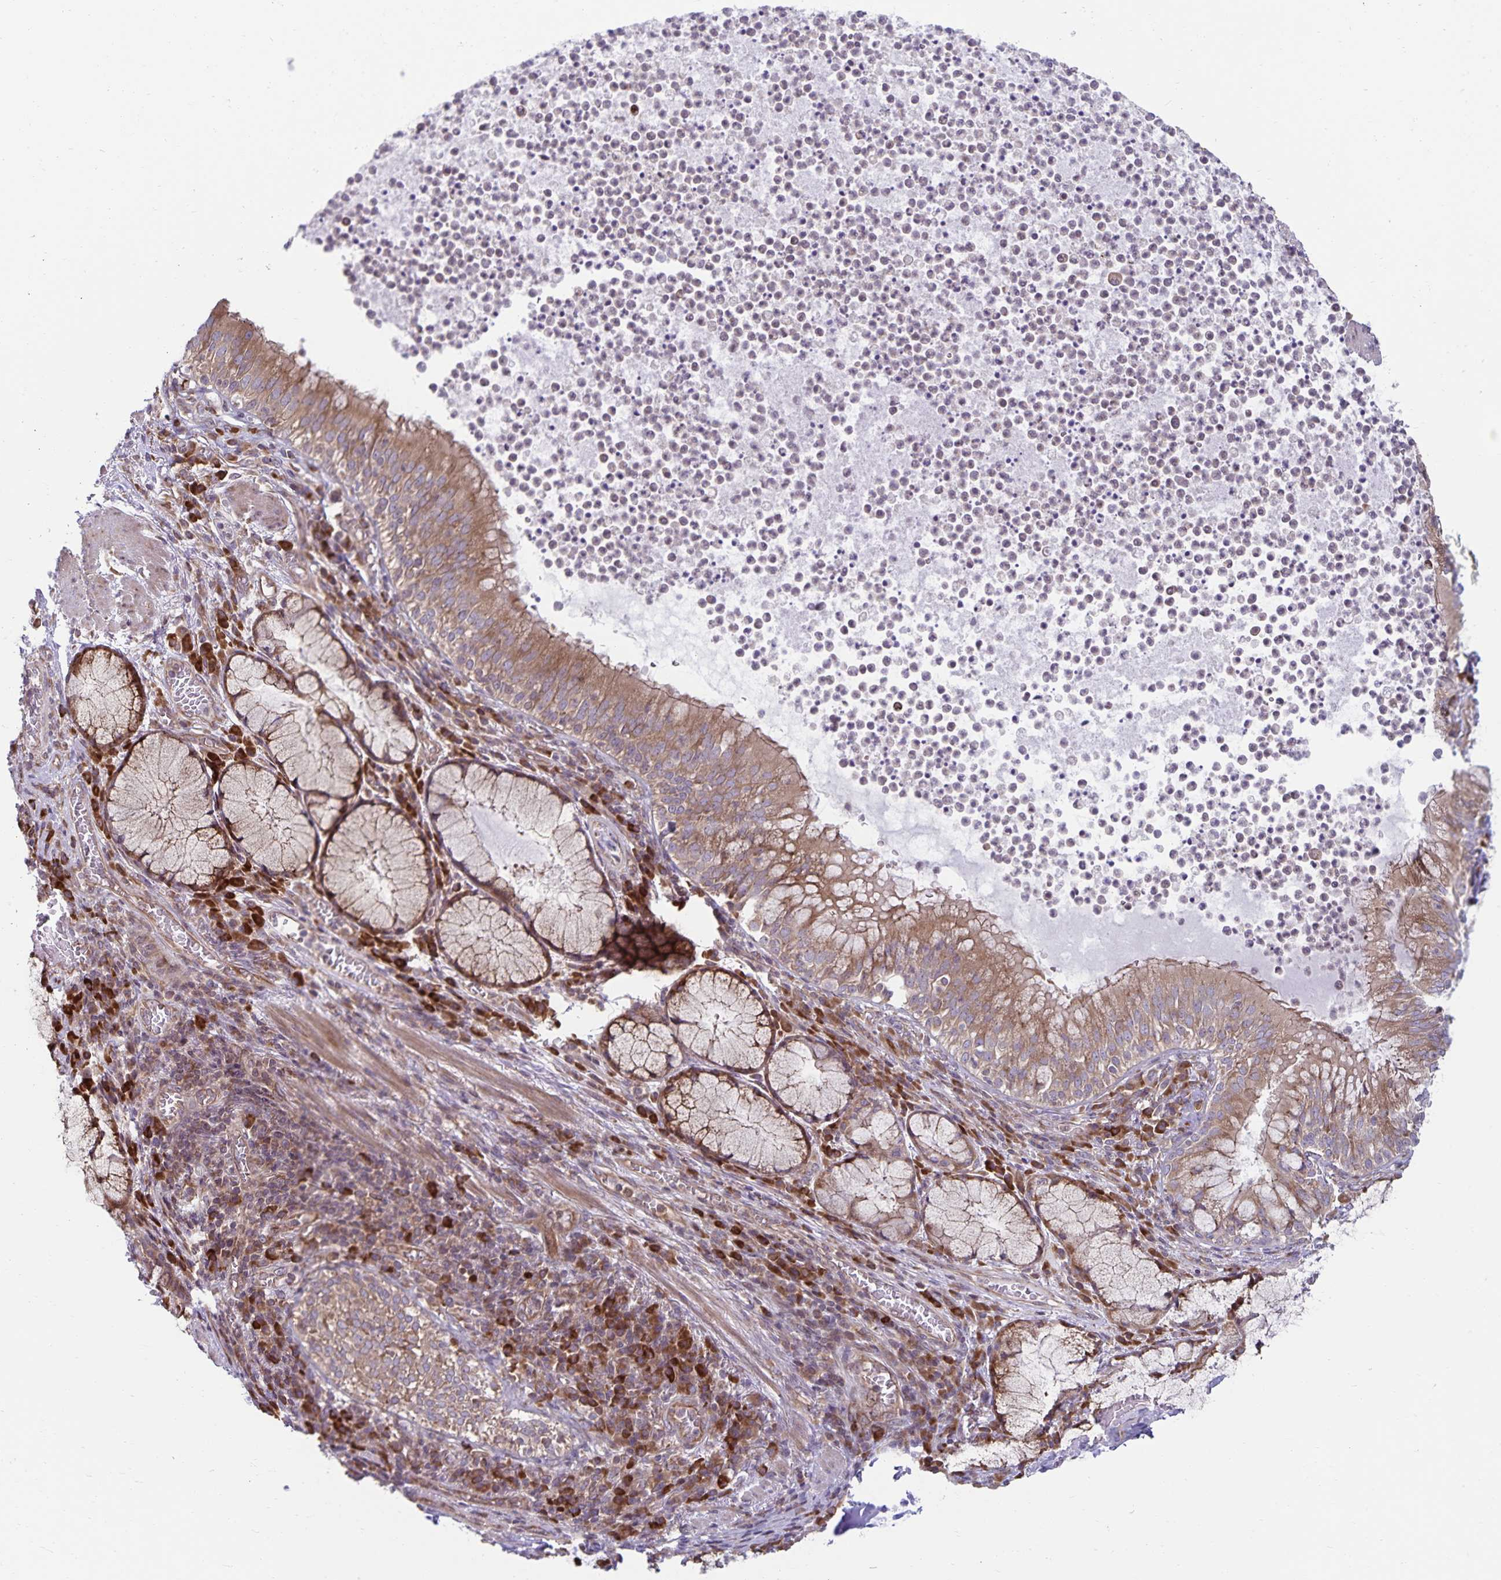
{"staining": {"intensity": "moderate", "quantity": ">75%", "location": "cytoplasmic/membranous"}, "tissue": "bronchus", "cell_type": "Respiratory epithelial cells", "image_type": "normal", "snomed": [{"axis": "morphology", "description": "Normal tissue, NOS"}, {"axis": "topography", "description": "Lymph node"}, {"axis": "topography", "description": "Bronchus"}], "caption": "Brown immunohistochemical staining in normal bronchus exhibits moderate cytoplasmic/membranous staining in about >75% of respiratory epithelial cells.", "gene": "SEC62", "patient": {"sex": "male", "age": 56}}